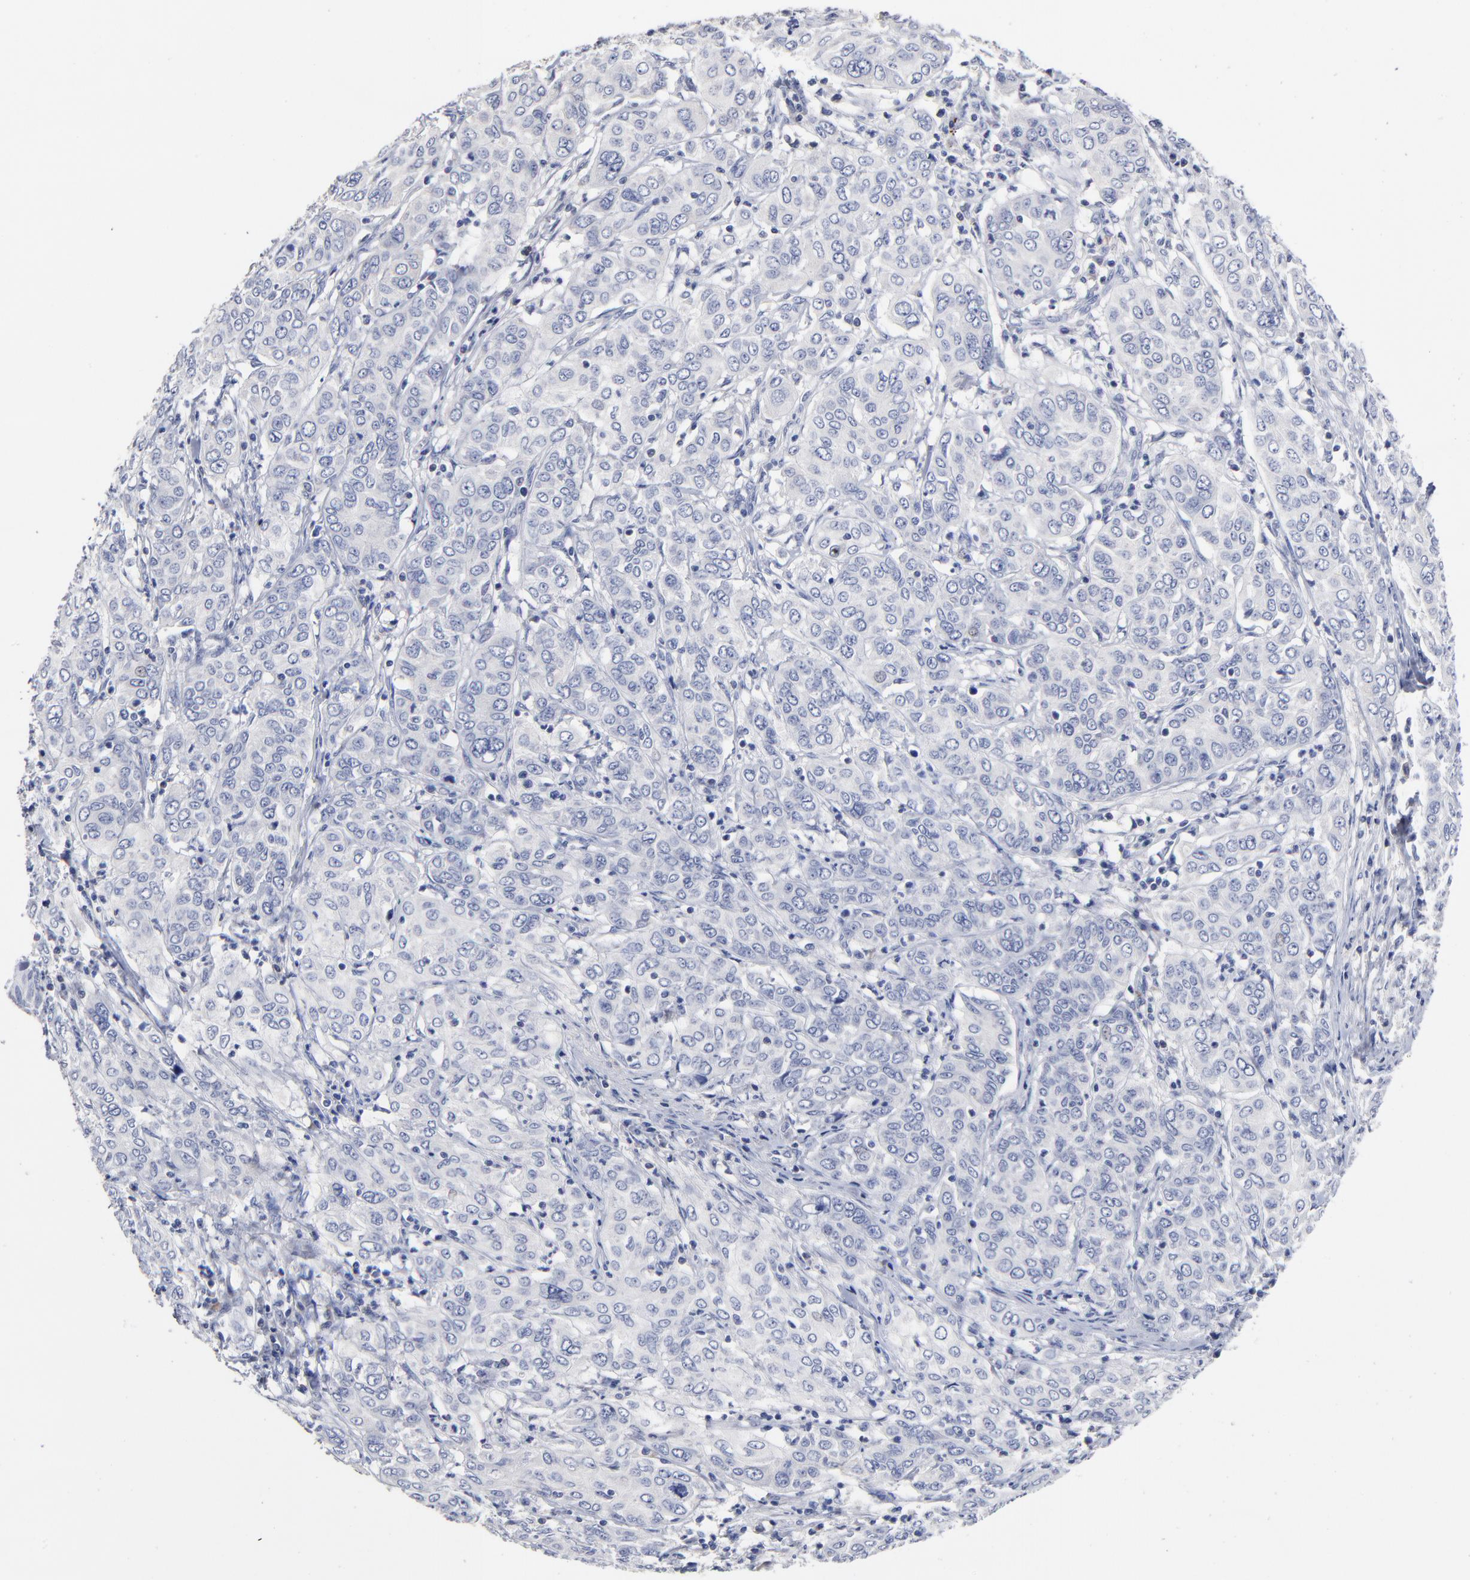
{"staining": {"intensity": "negative", "quantity": "none", "location": "none"}, "tissue": "cervical cancer", "cell_type": "Tumor cells", "image_type": "cancer", "snomed": [{"axis": "morphology", "description": "Squamous cell carcinoma, NOS"}, {"axis": "topography", "description": "Cervix"}], "caption": "Image shows no protein positivity in tumor cells of cervical squamous cell carcinoma tissue. The staining was performed using DAB to visualize the protein expression in brown, while the nuclei were stained in blue with hematoxylin (Magnification: 20x).", "gene": "TRAT1", "patient": {"sex": "female", "age": 38}}